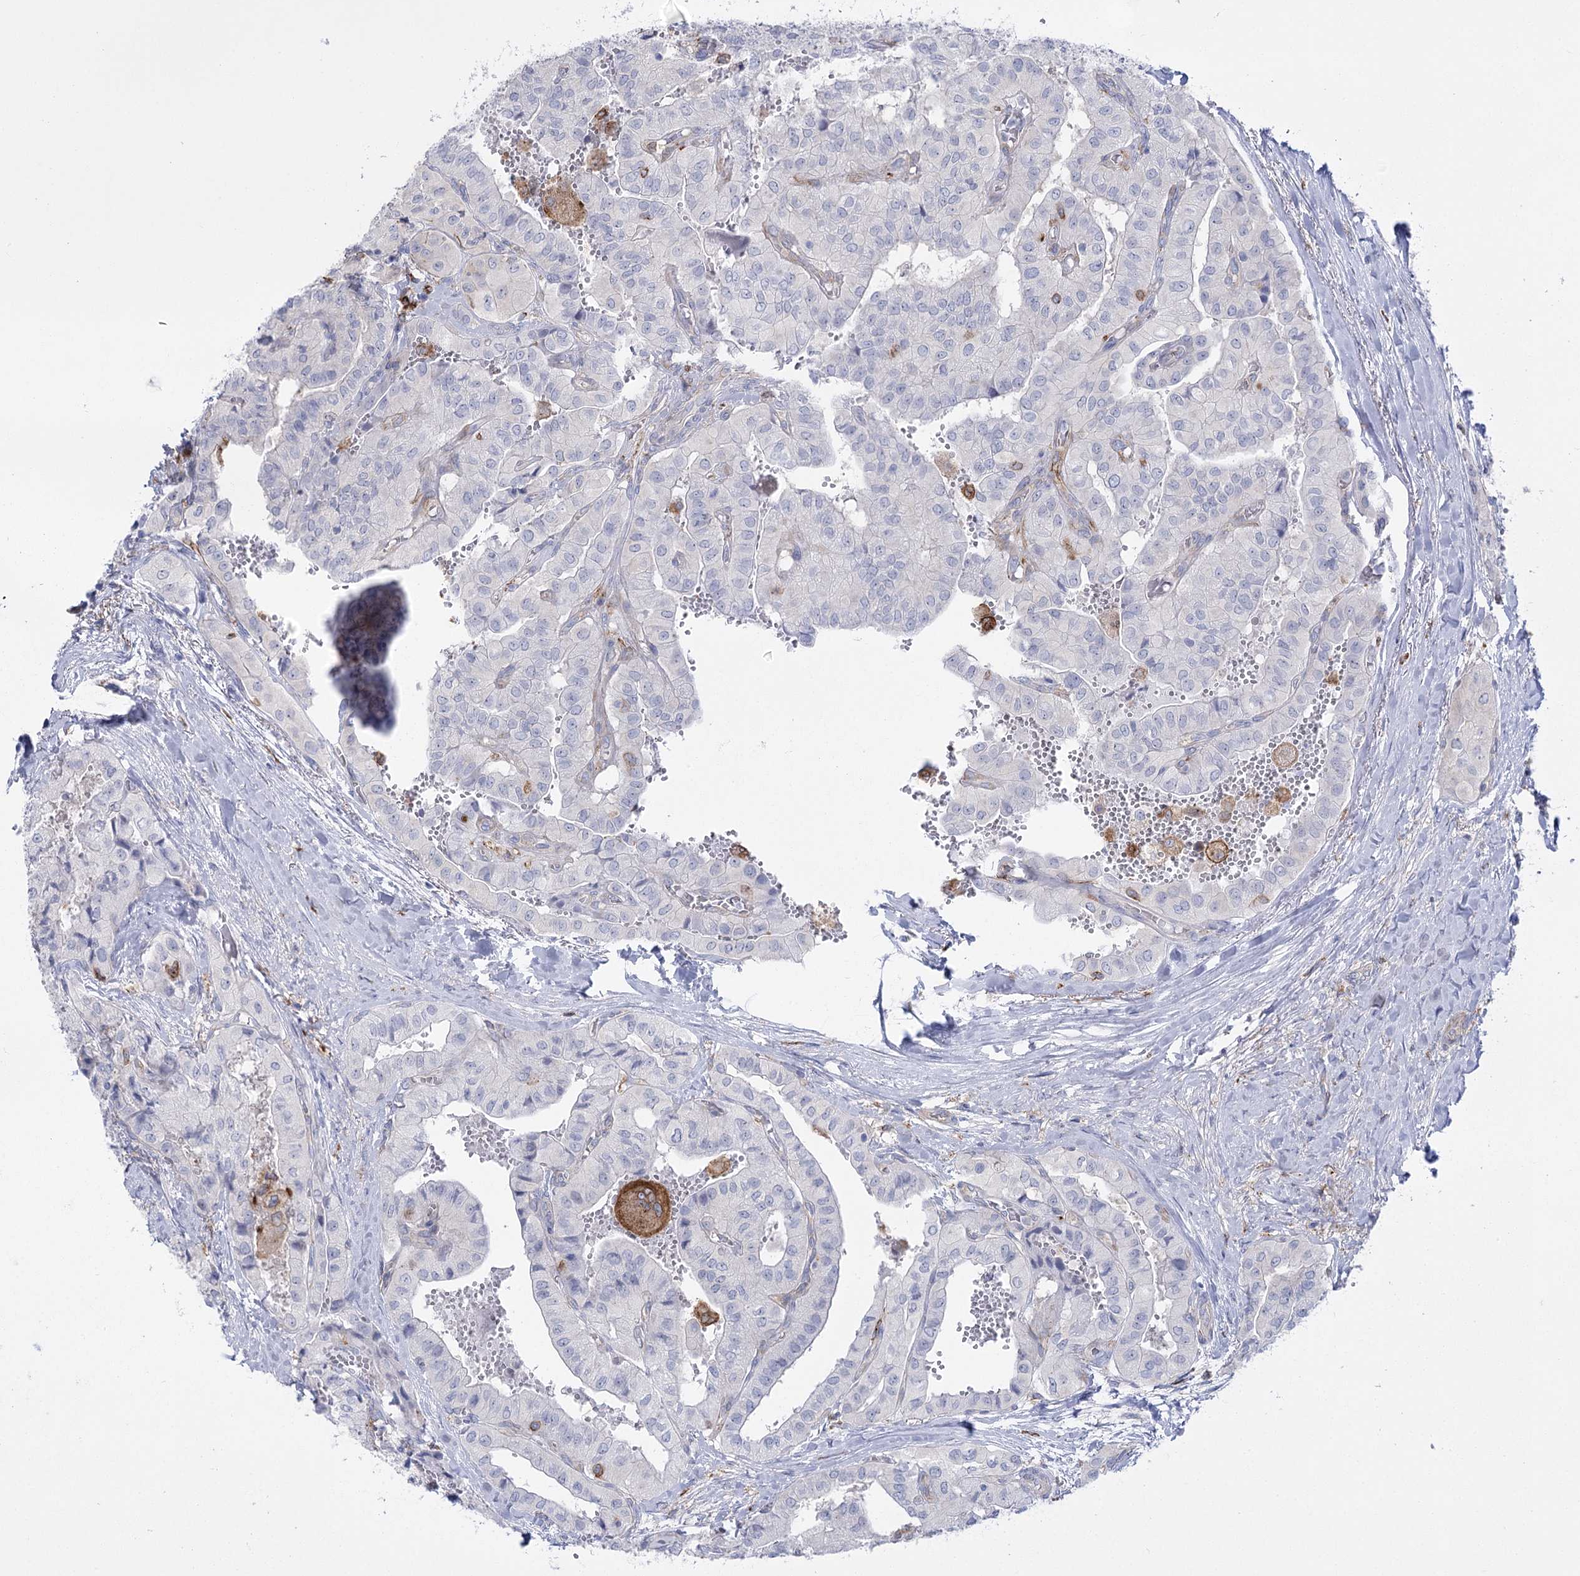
{"staining": {"intensity": "negative", "quantity": "none", "location": "none"}, "tissue": "thyroid cancer", "cell_type": "Tumor cells", "image_type": "cancer", "snomed": [{"axis": "morphology", "description": "Papillary adenocarcinoma, NOS"}, {"axis": "topography", "description": "Thyroid gland"}], "caption": "The immunohistochemistry photomicrograph has no significant staining in tumor cells of thyroid cancer tissue.", "gene": "CCDC88A", "patient": {"sex": "female", "age": 59}}